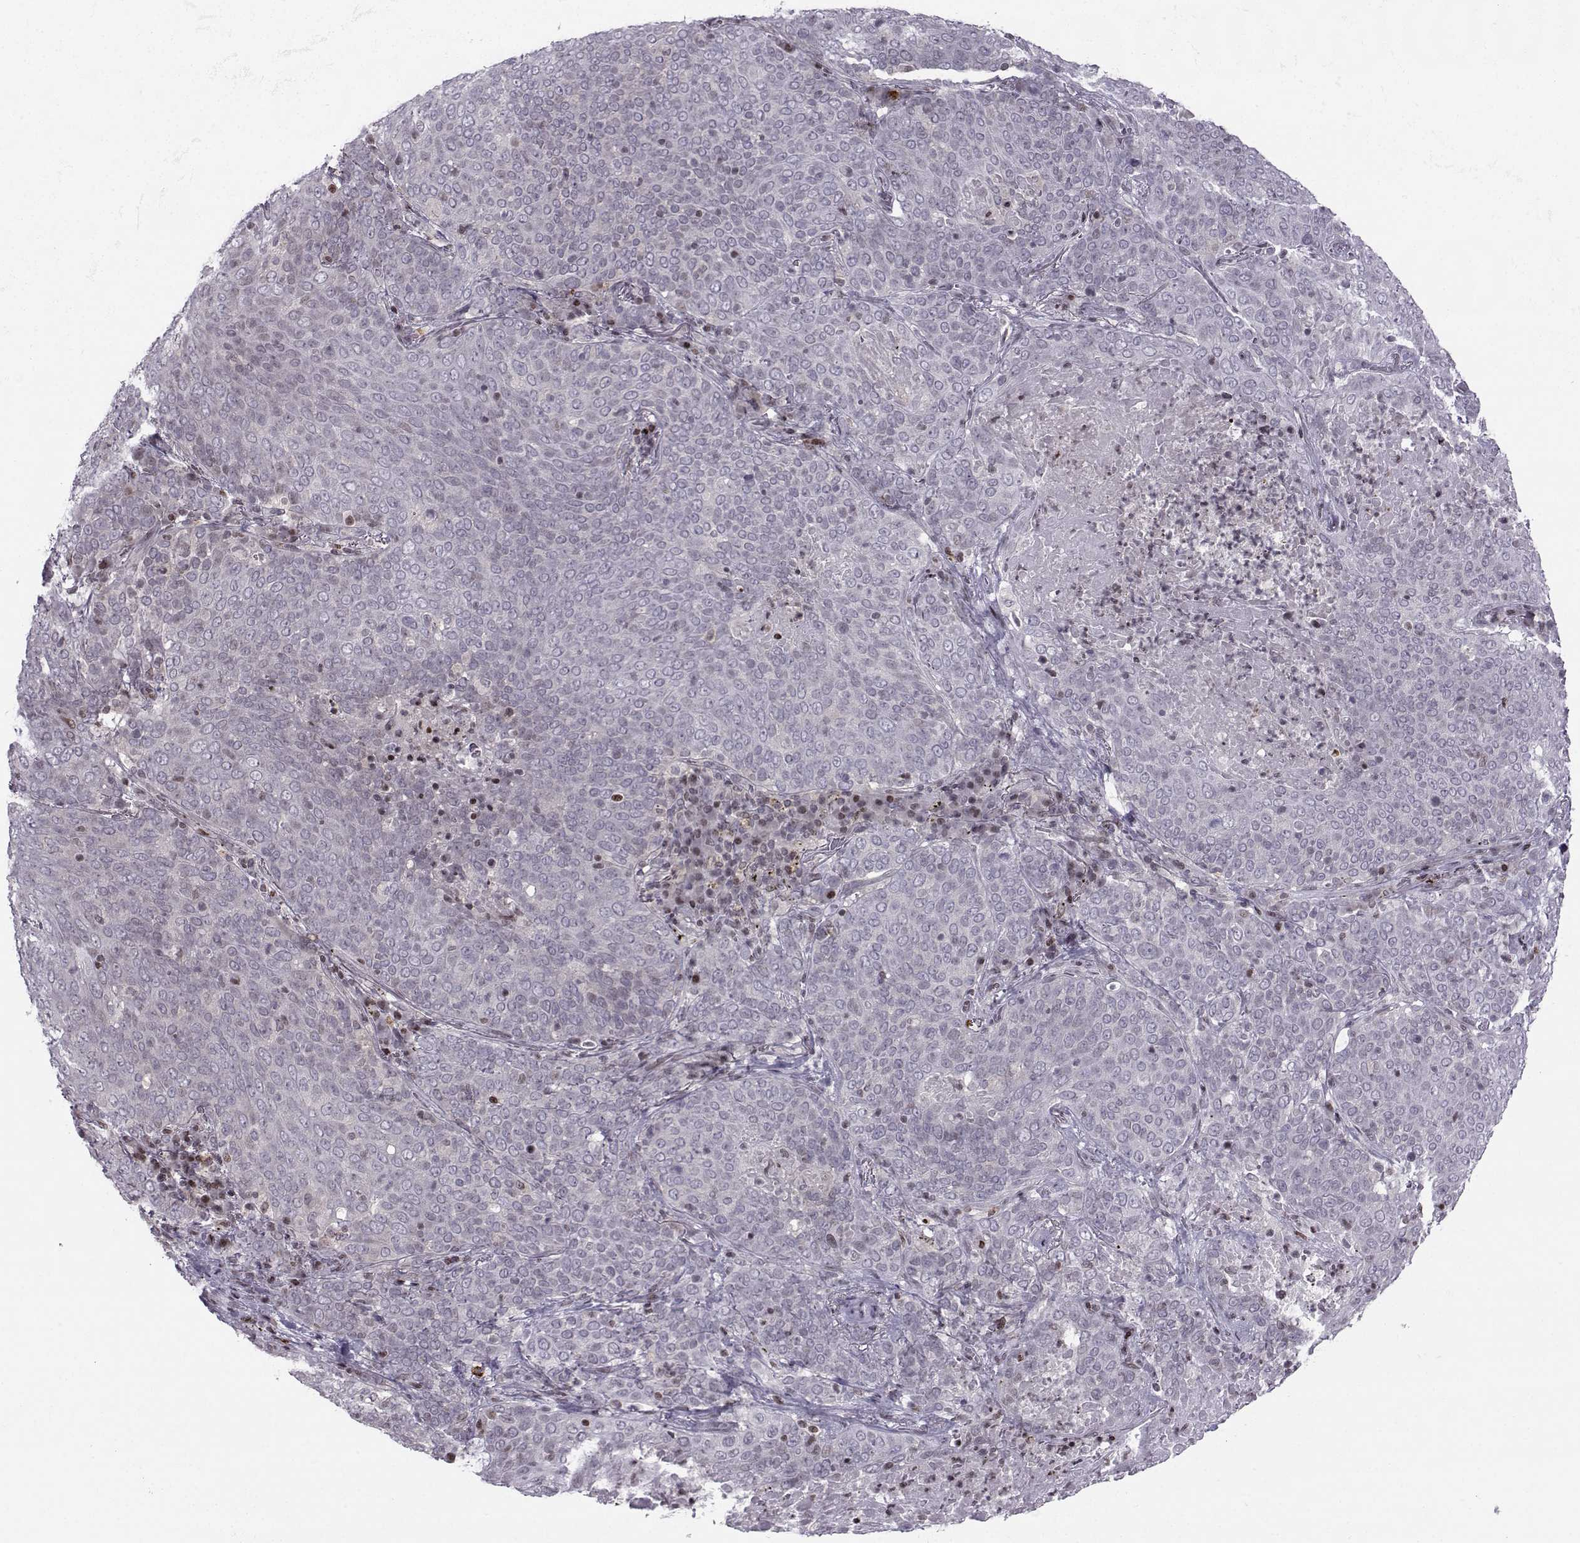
{"staining": {"intensity": "negative", "quantity": "none", "location": "none"}, "tissue": "lung cancer", "cell_type": "Tumor cells", "image_type": "cancer", "snomed": [{"axis": "morphology", "description": "Squamous cell carcinoma, NOS"}, {"axis": "topography", "description": "Lung"}], "caption": "The immunohistochemistry micrograph has no significant staining in tumor cells of squamous cell carcinoma (lung) tissue. (Immunohistochemistry, brightfield microscopy, high magnification).", "gene": "ZNF19", "patient": {"sex": "male", "age": 82}}